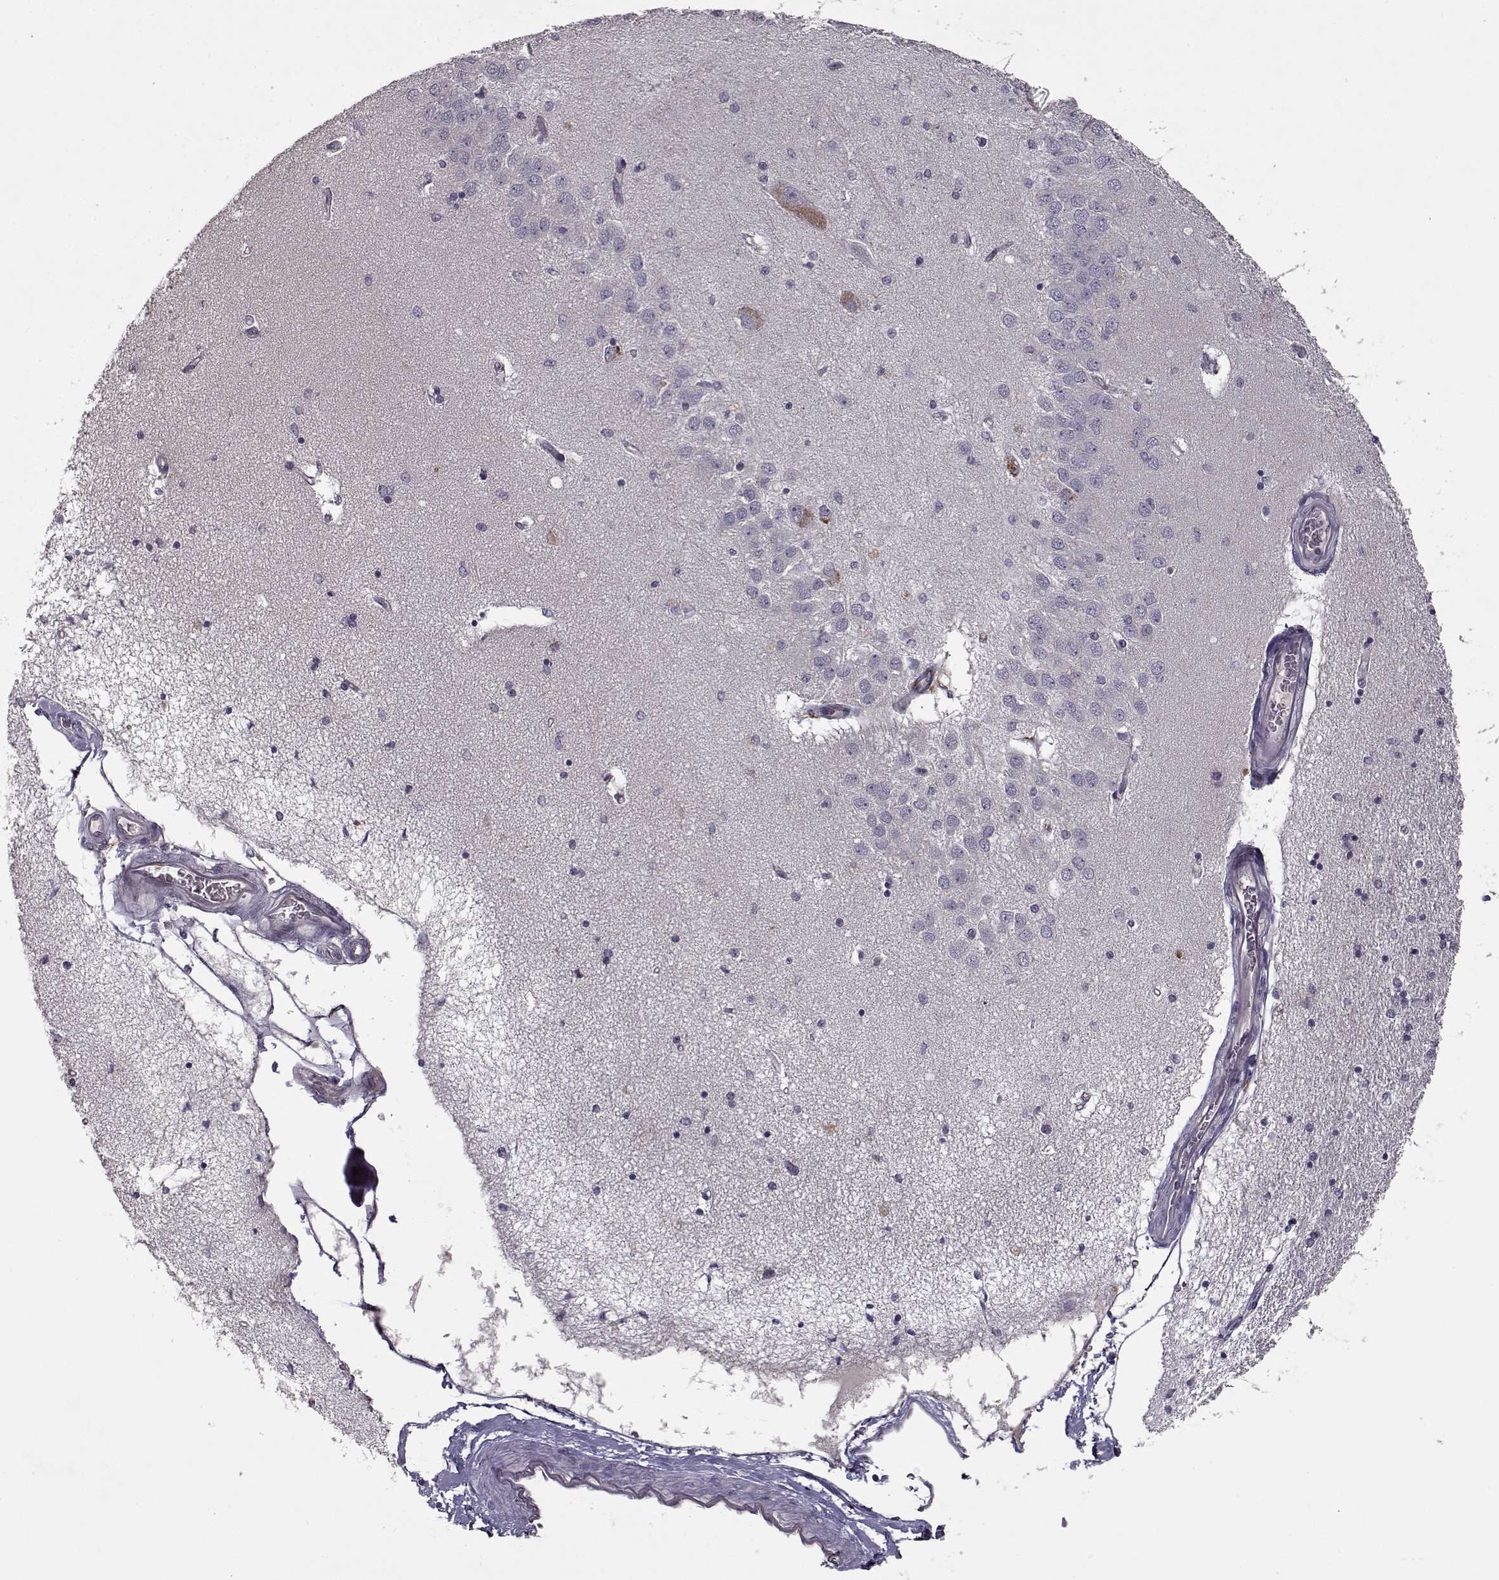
{"staining": {"intensity": "negative", "quantity": "none", "location": "none"}, "tissue": "hippocampus", "cell_type": "Glial cells", "image_type": "normal", "snomed": [{"axis": "morphology", "description": "Normal tissue, NOS"}, {"axis": "topography", "description": "Hippocampus"}], "caption": "Immunohistochemical staining of benign human hippocampus displays no significant staining in glial cells.", "gene": "RANBP1", "patient": {"sex": "female", "age": 54}}